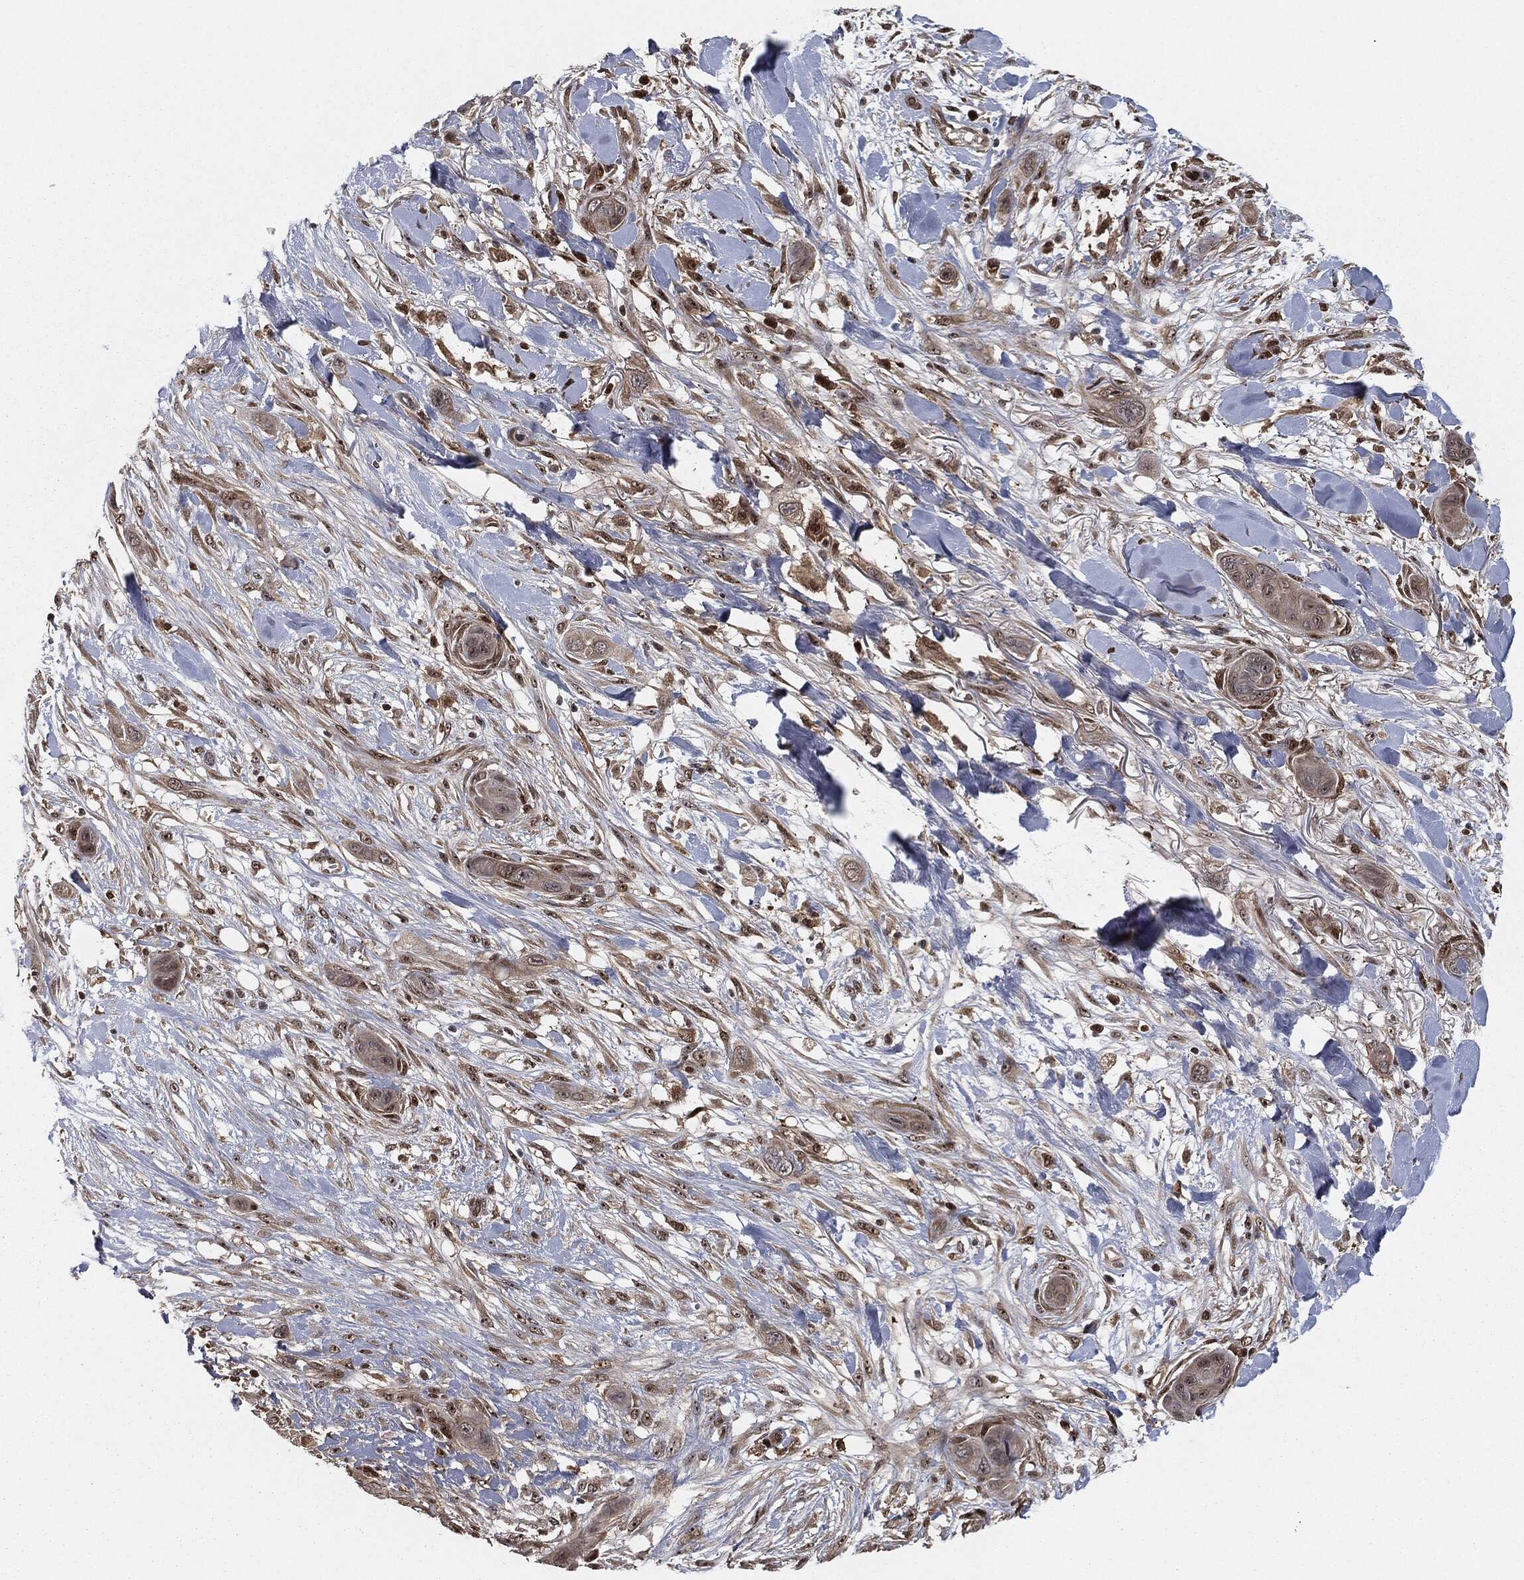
{"staining": {"intensity": "negative", "quantity": "none", "location": "none"}, "tissue": "skin cancer", "cell_type": "Tumor cells", "image_type": "cancer", "snomed": [{"axis": "morphology", "description": "Squamous cell carcinoma, NOS"}, {"axis": "topography", "description": "Skin"}], "caption": "Tumor cells are negative for brown protein staining in skin cancer.", "gene": "CAPRIN2", "patient": {"sex": "male", "age": 78}}